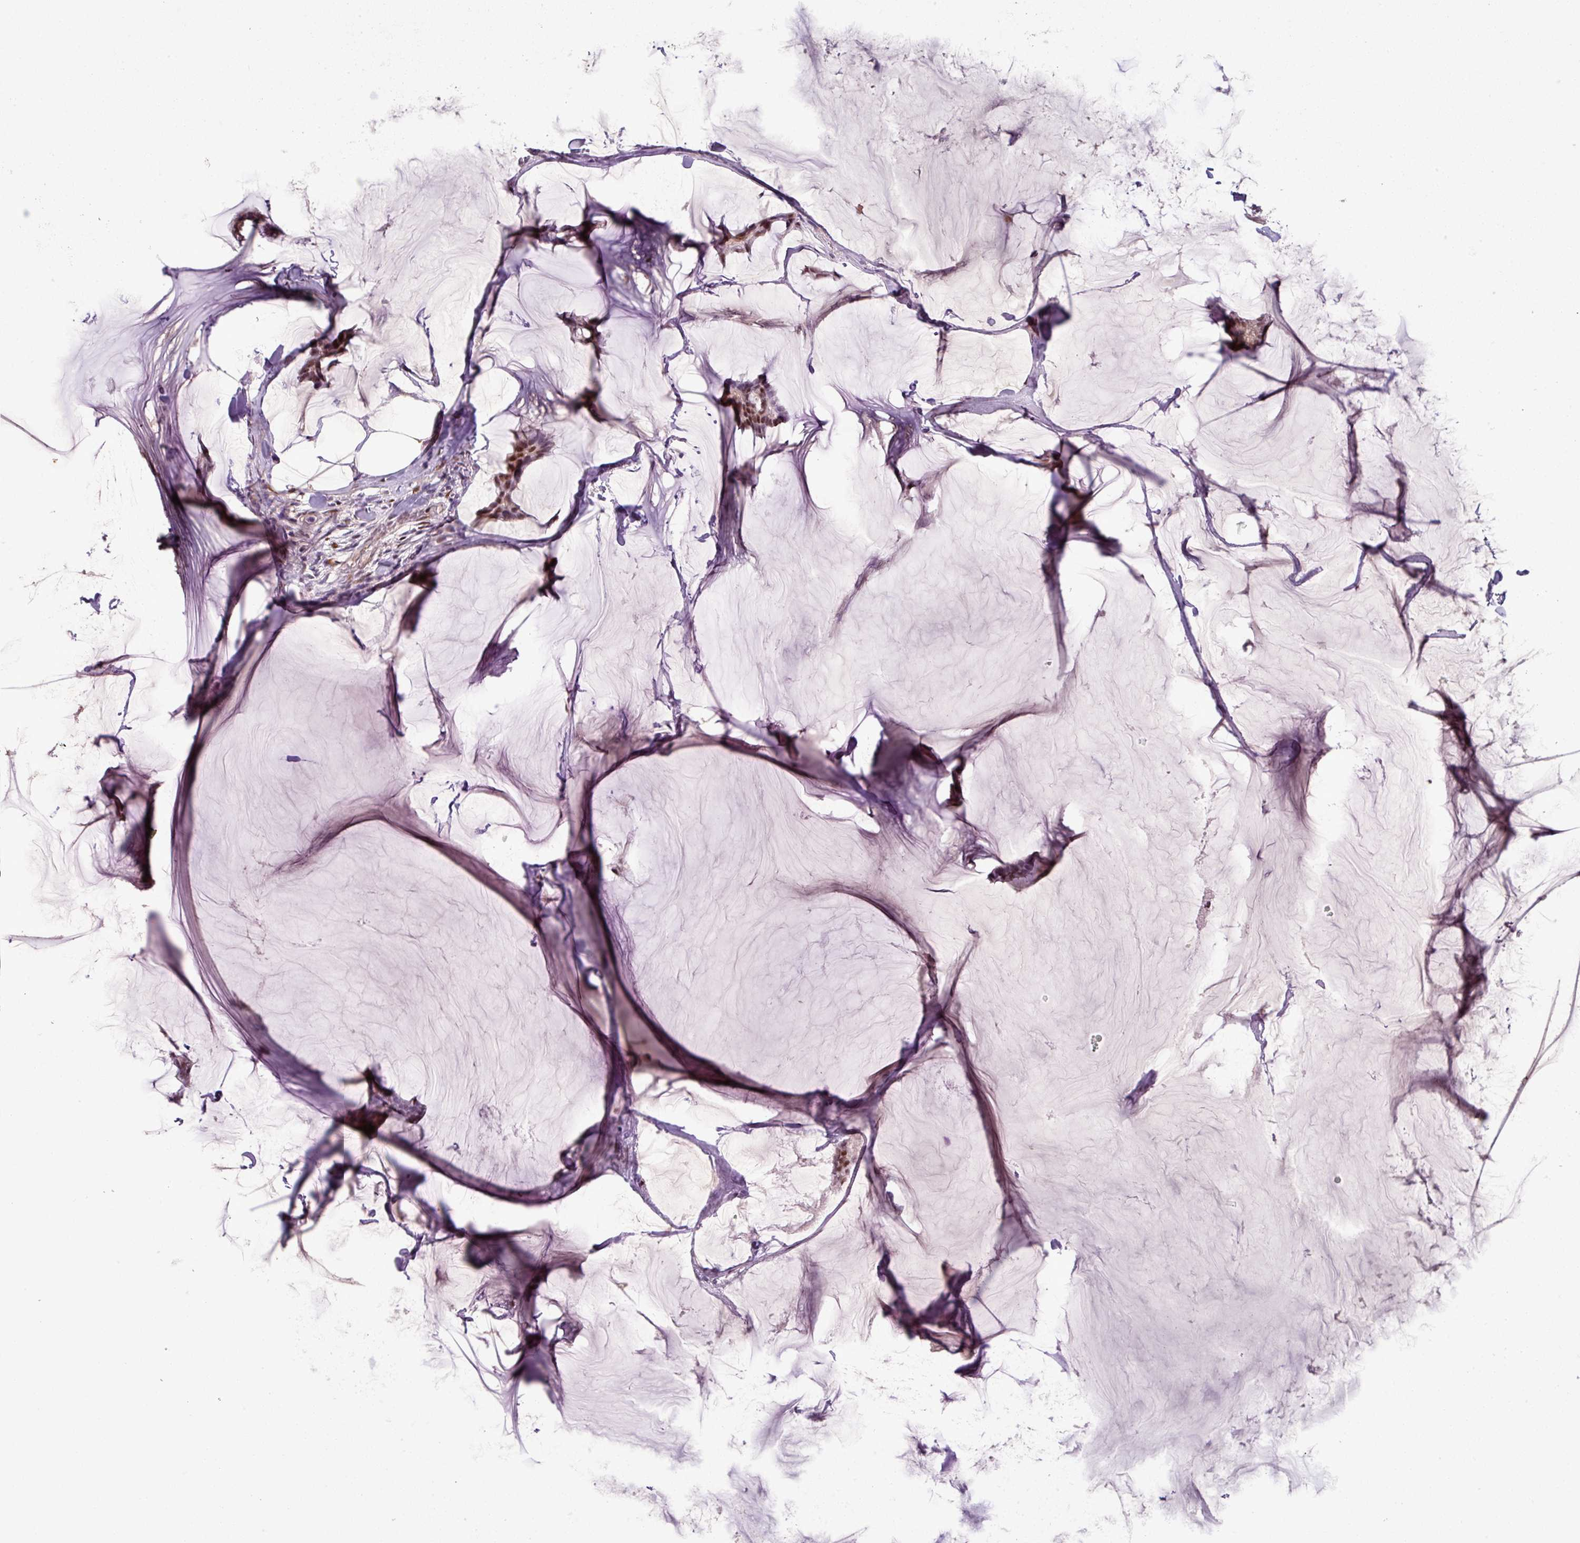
{"staining": {"intensity": "strong", "quantity": ">75%", "location": "nuclear"}, "tissue": "breast cancer", "cell_type": "Tumor cells", "image_type": "cancer", "snomed": [{"axis": "morphology", "description": "Duct carcinoma"}, {"axis": "topography", "description": "Breast"}], "caption": "A histopathology image of breast cancer stained for a protein reveals strong nuclear brown staining in tumor cells.", "gene": "IRF2BPL", "patient": {"sex": "female", "age": 93}}